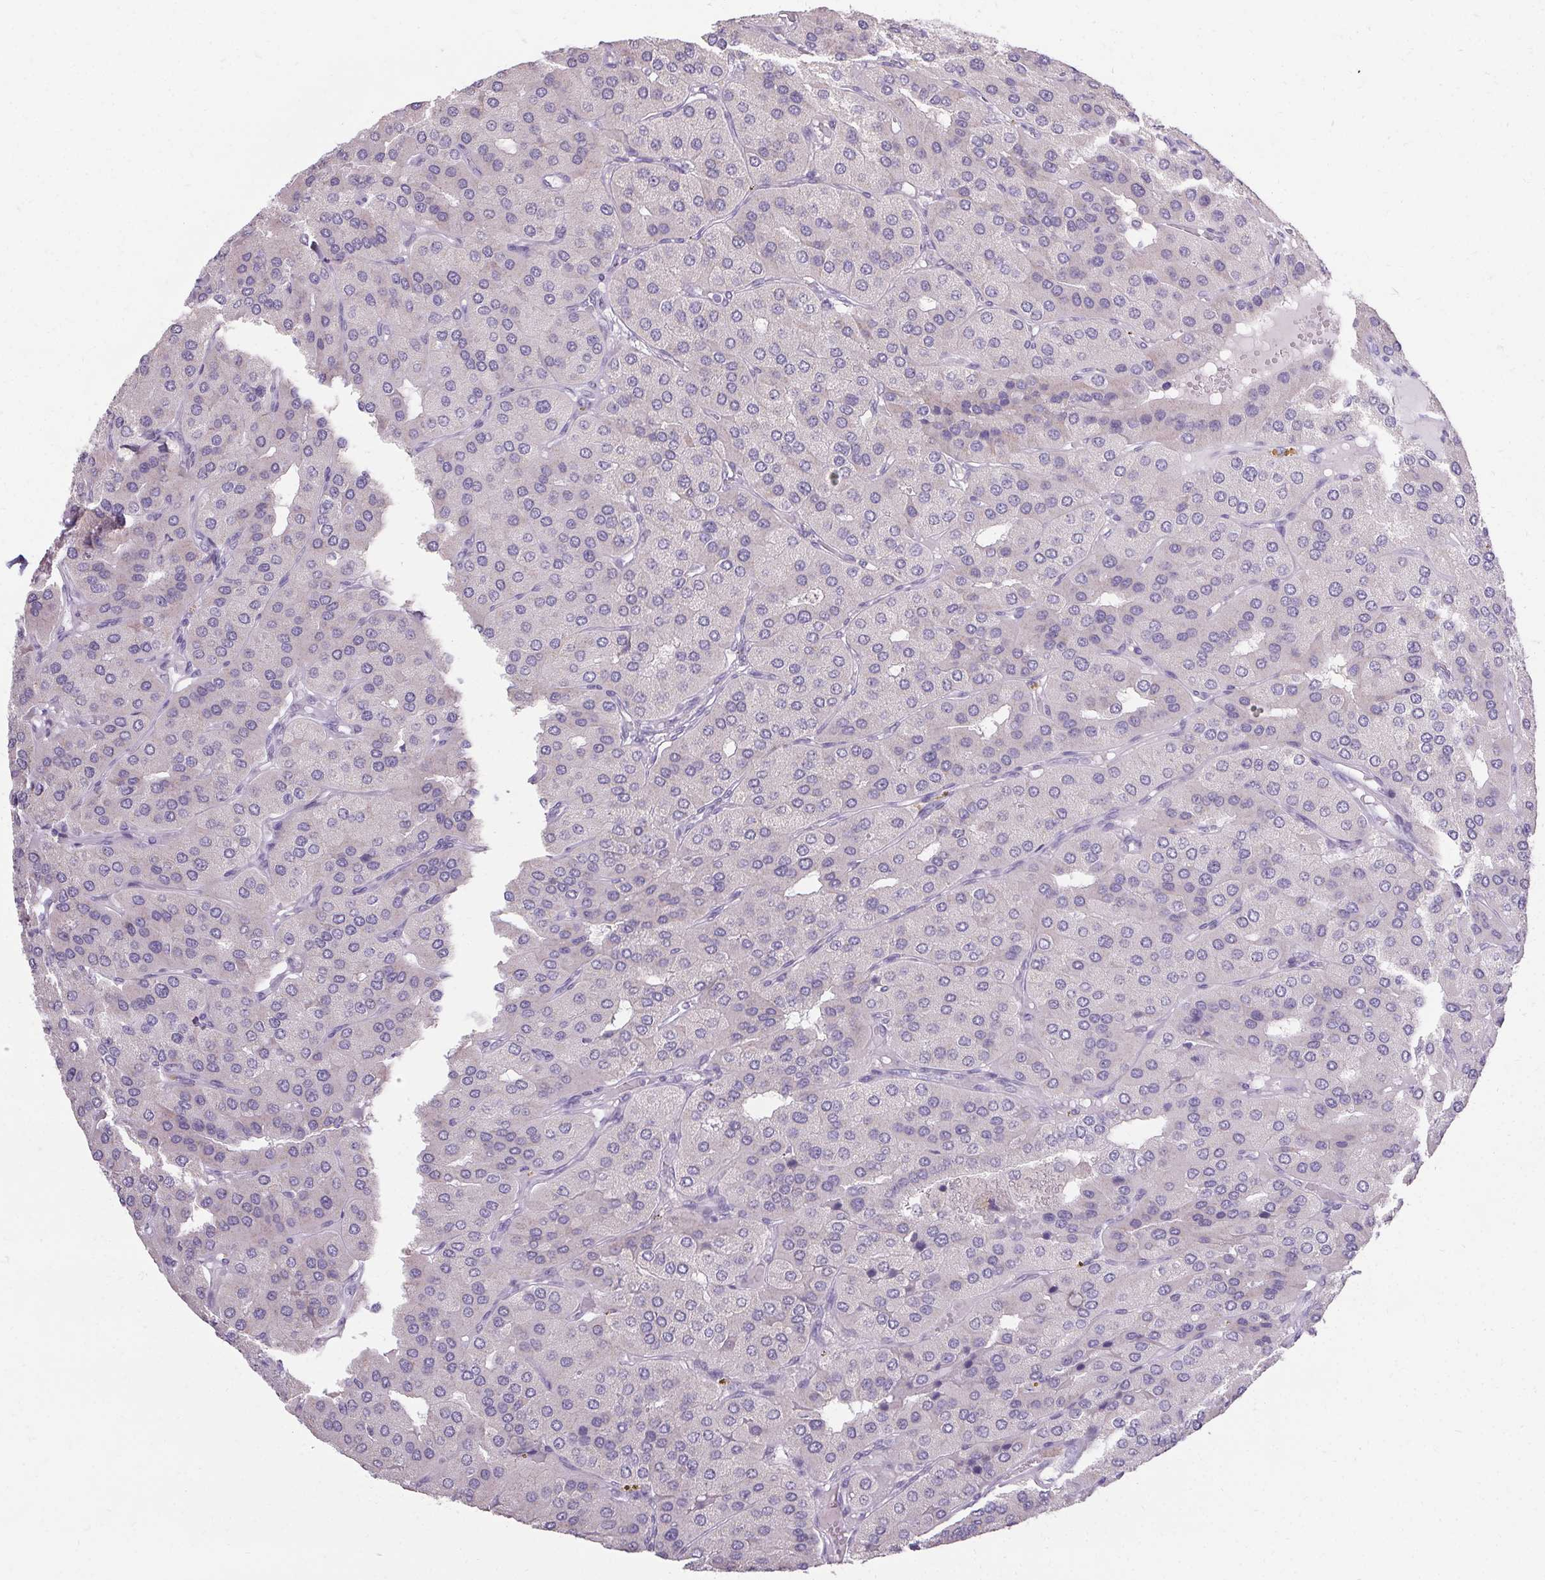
{"staining": {"intensity": "negative", "quantity": "none", "location": "none"}, "tissue": "parathyroid gland", "cell_type": "Glandular cells", "image_type": "normal", "snomed": [{"axis": "morphology", "description": "Normal tissue, NOS"}, {"axis": "morphology", "description": "Adenoma, NOS"}, {"axis": "topography", "description": "Parathyroid gland"}], "caption": "DAB (3,3'-diaminobenzidine) immunohistochemical staining of unremarkable human parathyroid gland displays no significant staining in glandular cells.", "gene": "PMEL", "patient": {"sex": "female", "age": 86}}